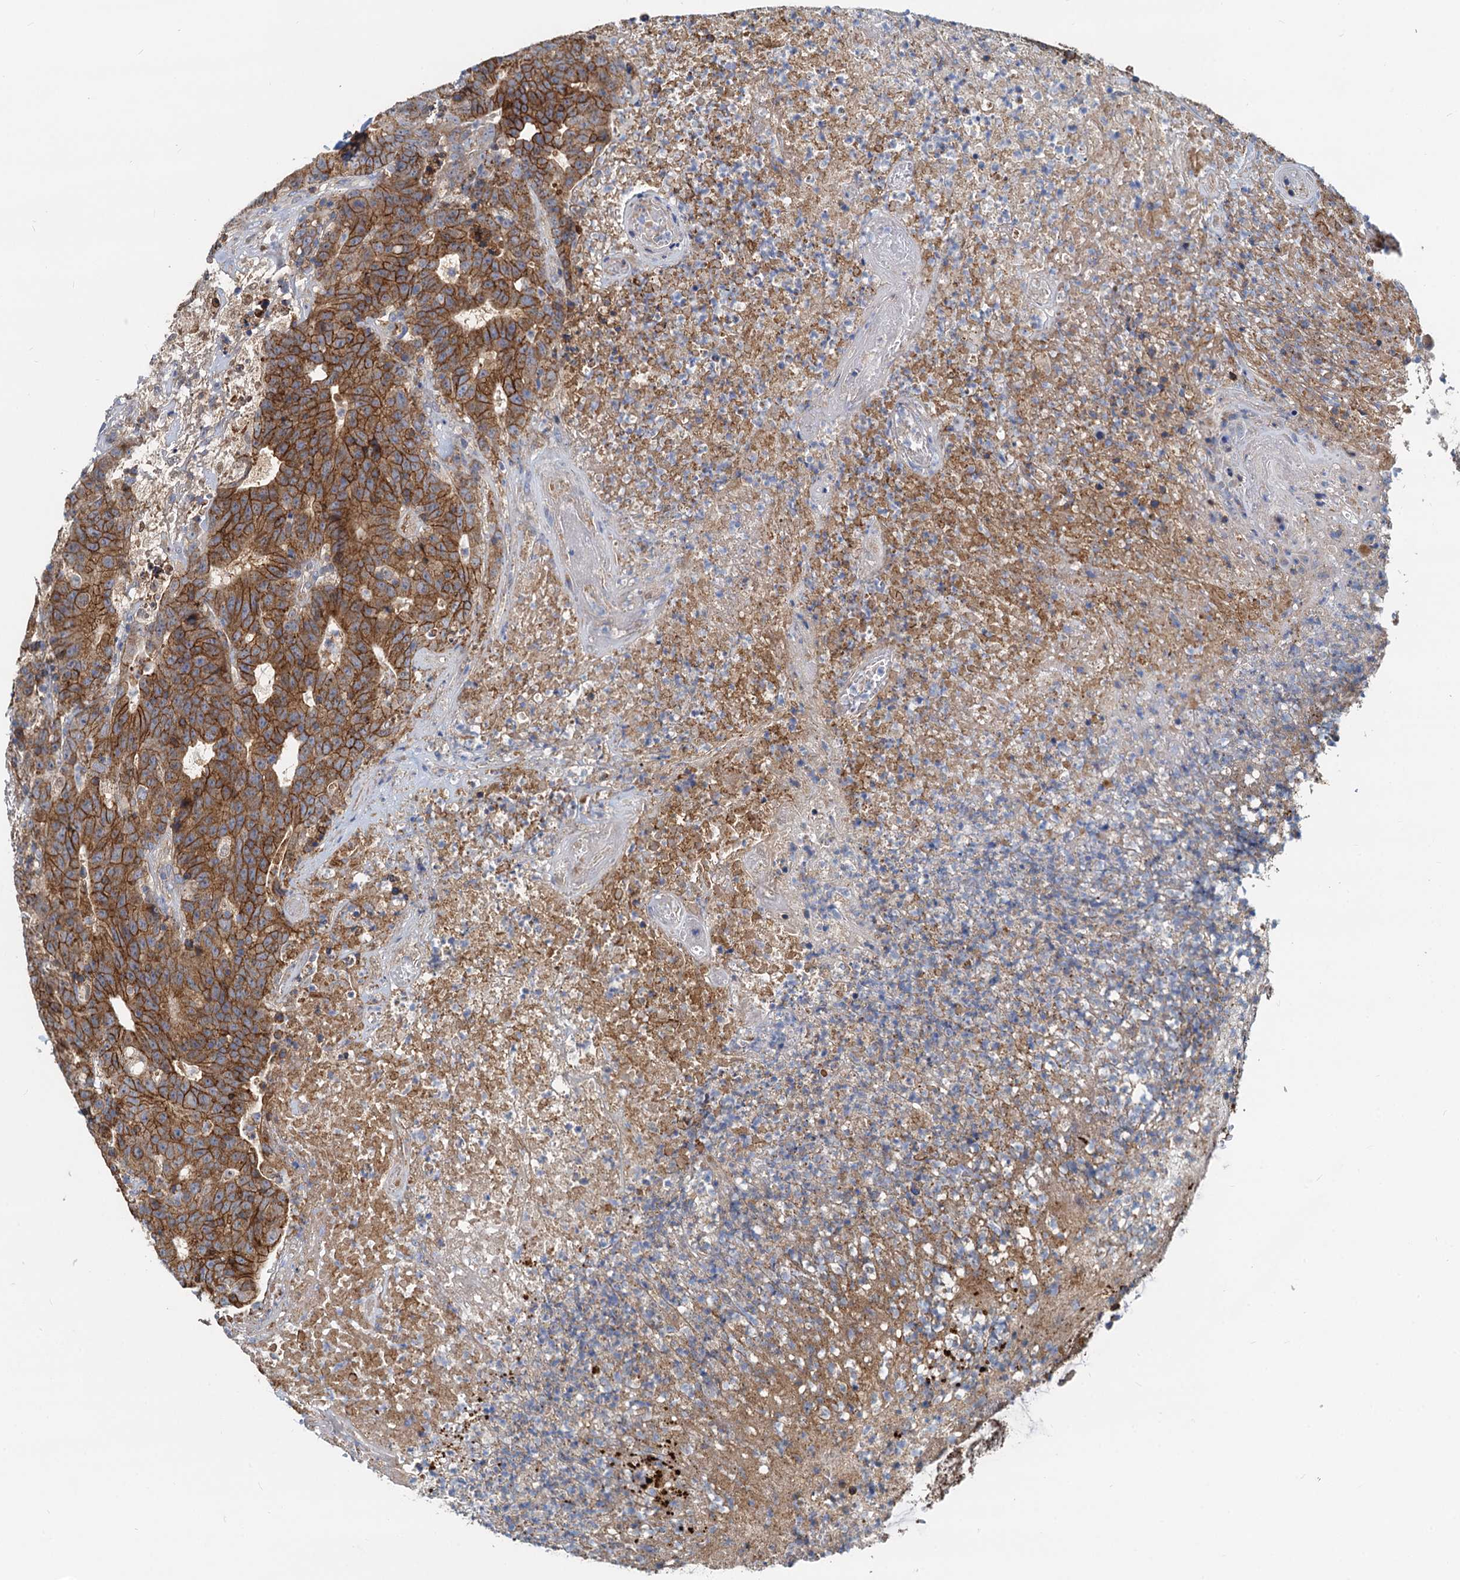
{"staining": {"intensity": "strong", "quantity": ">75%", "location": "cytoplasmic/membranous"}, "tissue": "colorectal cancer", "cell_type": "Tumor cells", "image_type": "cancer", "snomed": [{"axis": "morphology", "description": "Adenocarcinoma, NOS"}, {"axis": "topography", "description": "Colon"}], "caption": "Human colorectal adenocarcinoma stained for a protein (brown) demonstrates strong cytoplasmic/membranous positive positivity in about >75% of tumor cells.", "gene": "LNX2", "patient": {"sex": "female", "age": 75}}